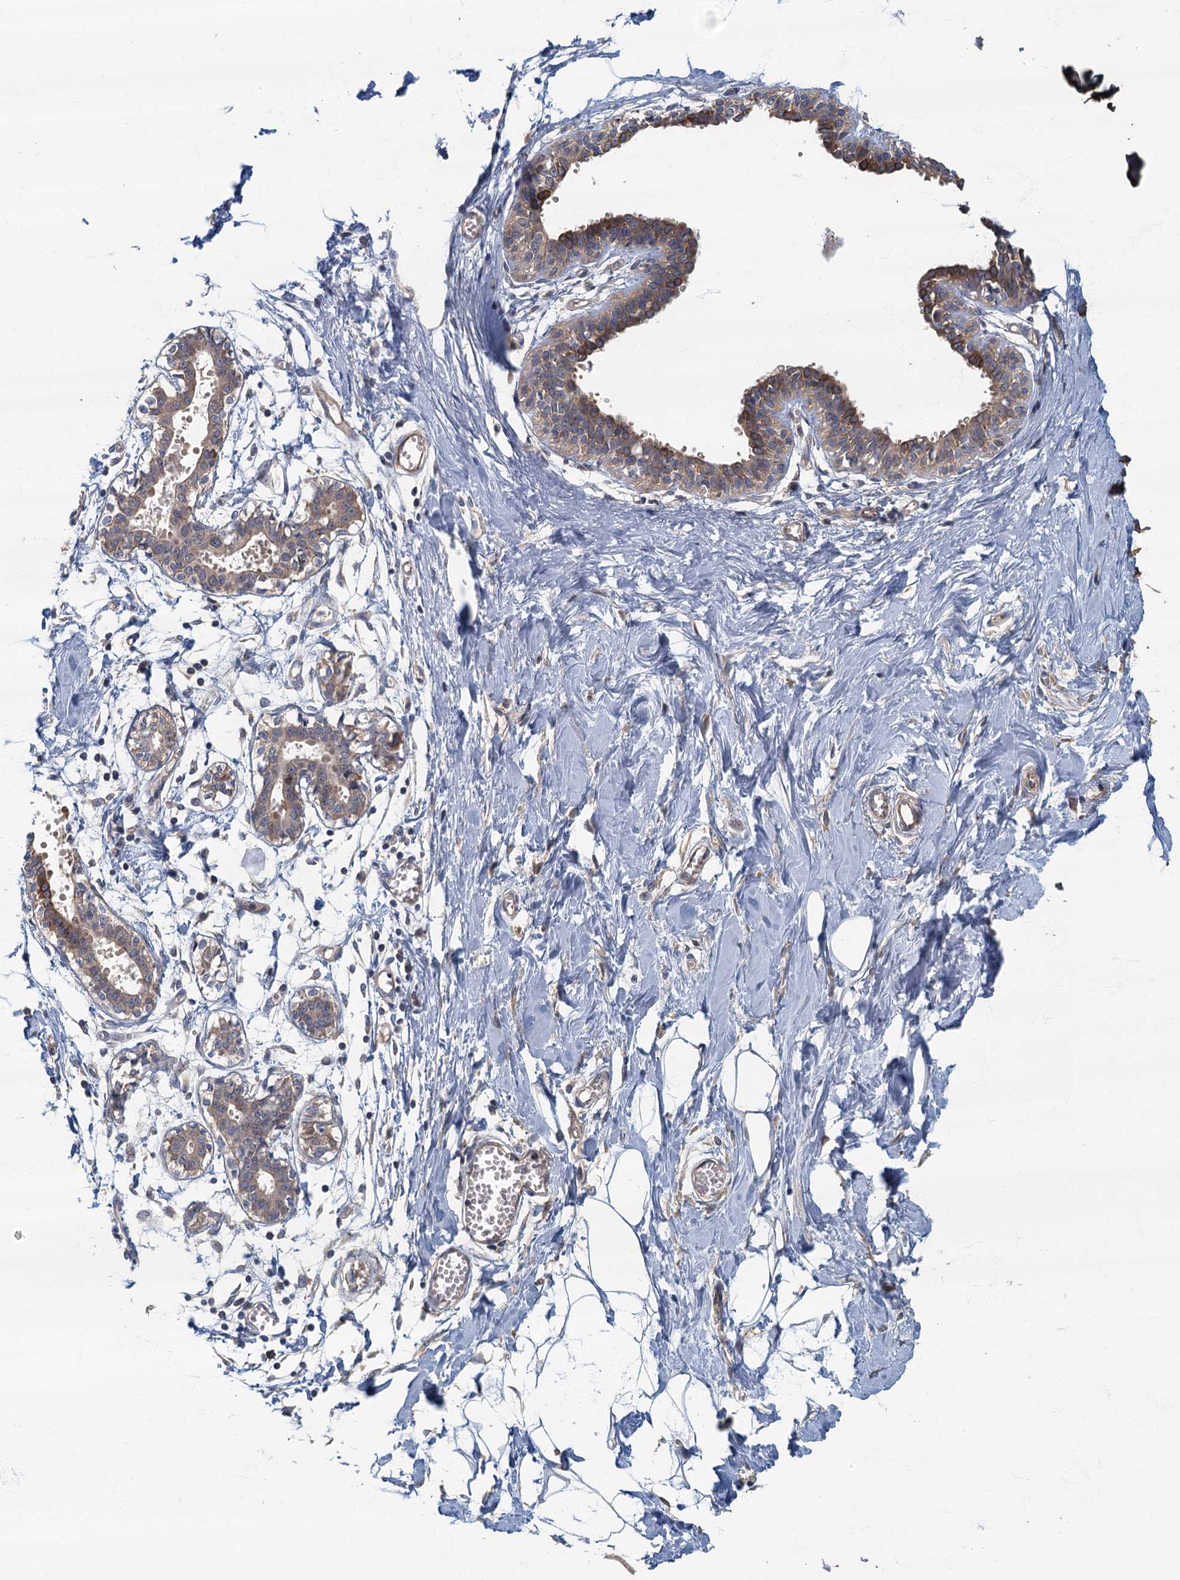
{"staining": {"intensity": "negative", "quantity": "none", "location": "none"}, "tissue": "breast", "cell_type": "Adipocytes", "image_type": "normal", "snomed": [{"axis": "morphology", "description": "Normal tissue, NOS"}, {"axis": "topography", "description": "Breast"}], "caption": "High magnification brightfield microscopy of benign breast stained with DAB (3,3'-diaminobenzidine) (brown) and counterstained with hematoxylin (blue): adipocytes show no significant staining.", "gene": "CKAP2L", "patient": {"sex": "female", "age": 27}}